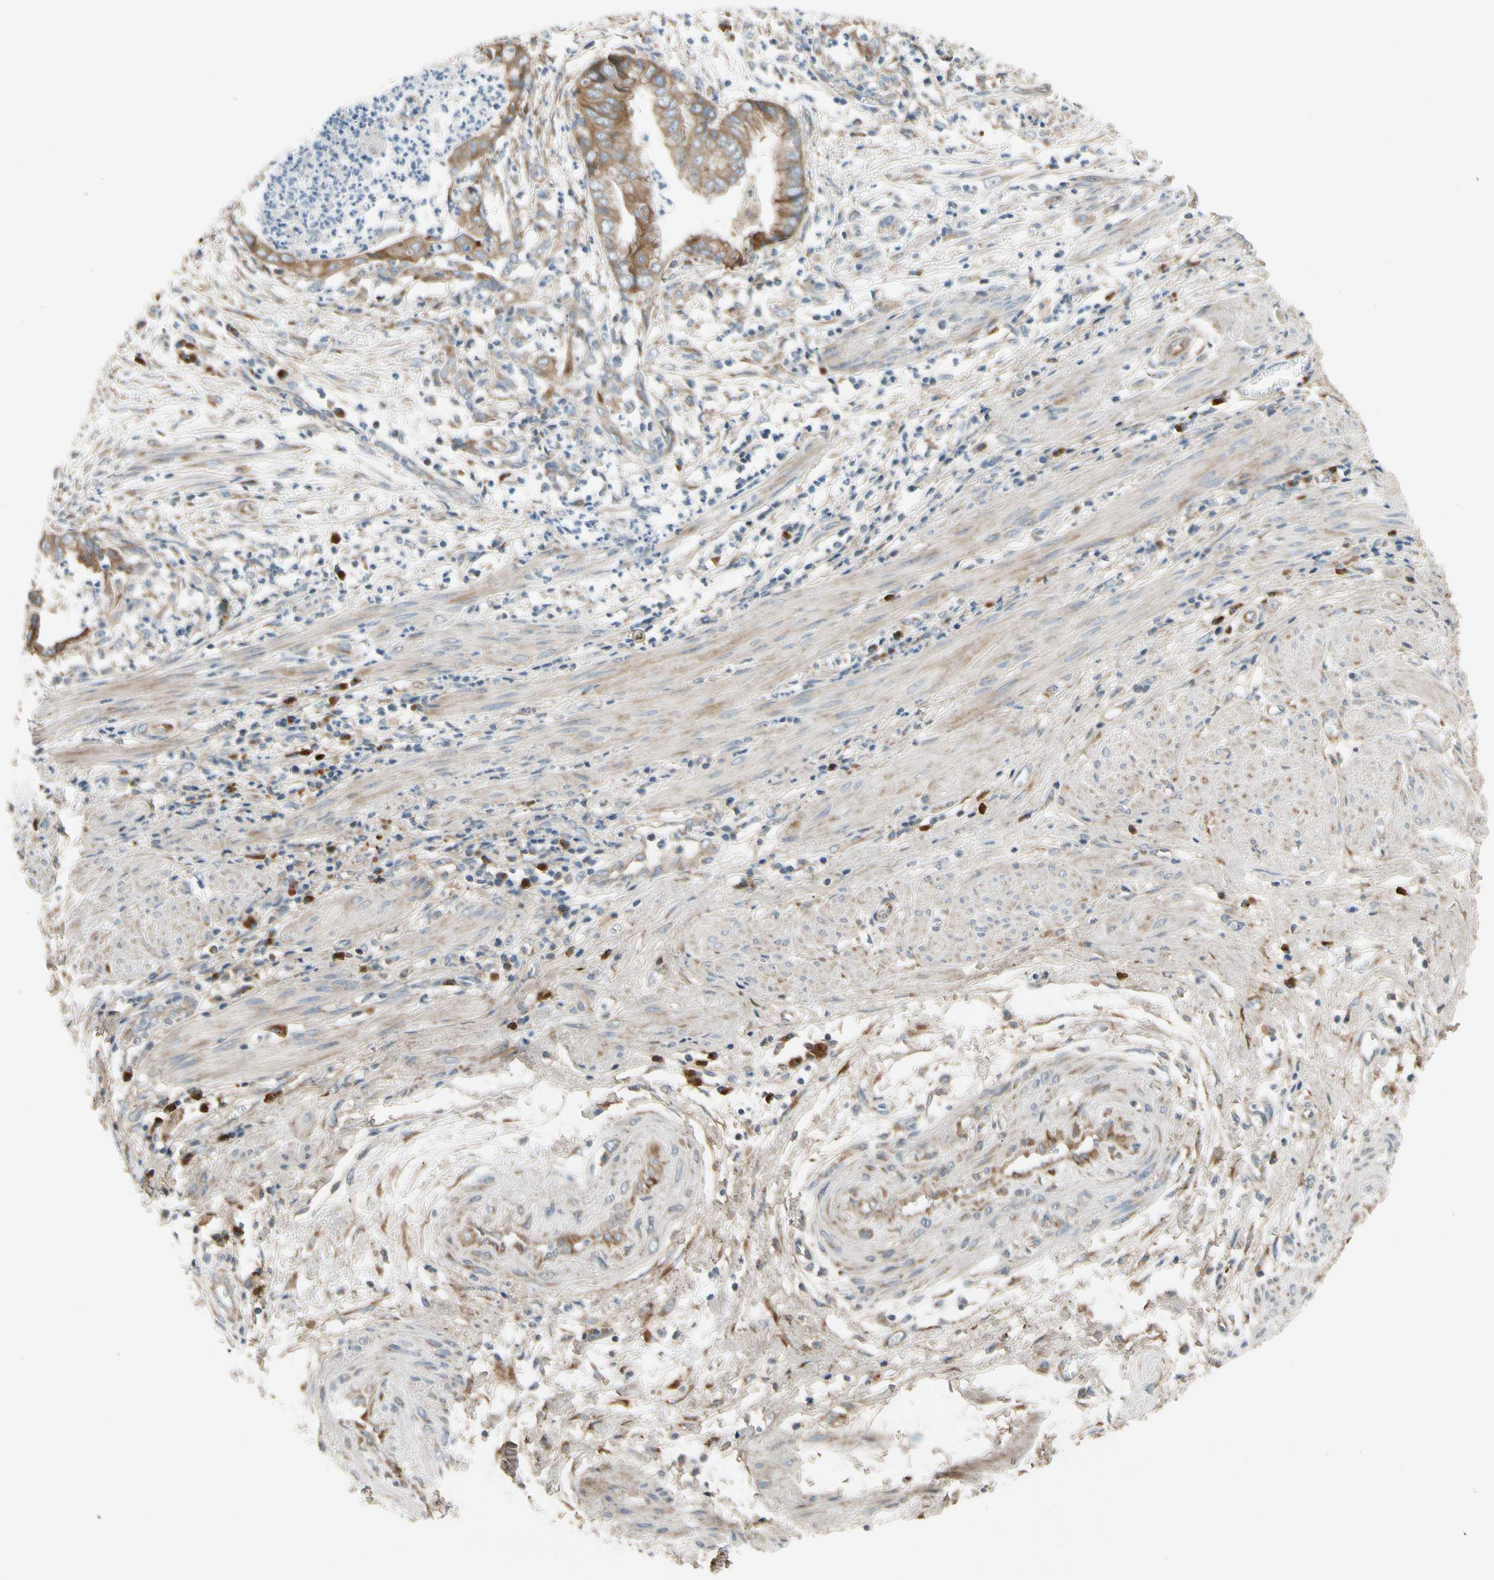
{"staining": {"intensity": "moderate", "quantity": ">75%", "location": "cytoplasmic/membranous"}, "tissue": "endometrial cancer", "cell_type": "Tumor cells", "image_type": "cancer", "snomed": [{"axis": "morphology", "description": "Necrosis, NOS"}, {"axis": "morphology", "description": "Adenocarcinoma, NOS"}, {"axis": "topography", "description": "Endometrium"}], "caption": "Protein expression analysis of human endometrial adenocarcinoma reveals moderate cytoplasmic/membranous positivity in approximately >75% of tumor cells. The staining was performed using DAB (3,3'-diaminobenzidine), with brown indicating positive protein expression. Nuclei are stained blue with hematoxylin.", "gene": "MST1R", "patient": {"sex": "female", "age": 79}}